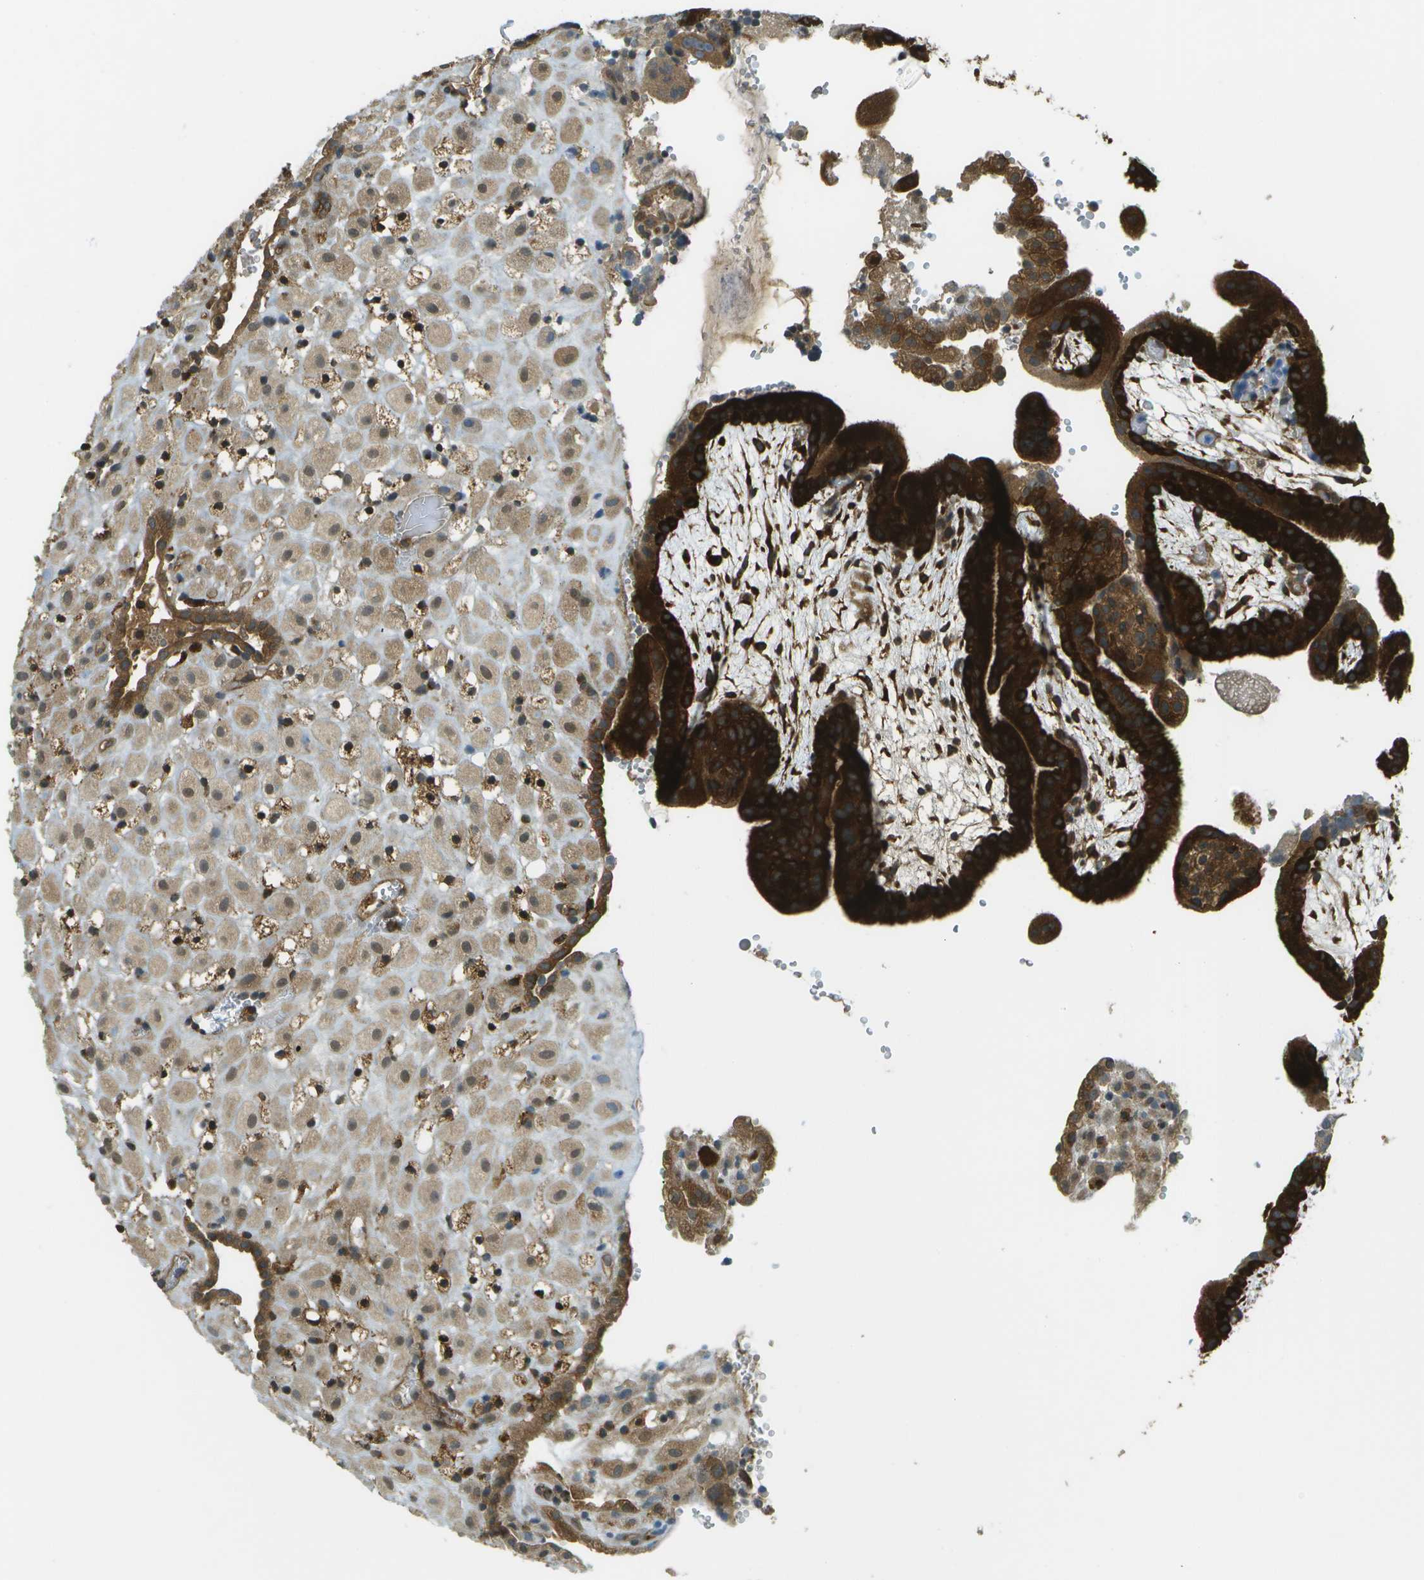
{"staining": {"intensity": "weak", "quantity": ">75%", "location": "cytoplasmic/membranous,nuclear"}, "tissue": "placenta", "cell_type": "Decidual cells", "image_type": "normal", "snomed": [{"axis": "morphology", "description": "Normal tissue, NOS"}, {"axis": "topography", "description": "Placenta"}], "caption": "DAB immunohistochemical staining of benign placenta demonstrates weak cytoplasmic/membranous,nuclear protein positivity in approximately >75% of decidual cells. (brown staining indicates protein expression, while blue staining denotes nuclei).", "gene": "TMTC1", "patient": {"sex": "female", "age": 18}}